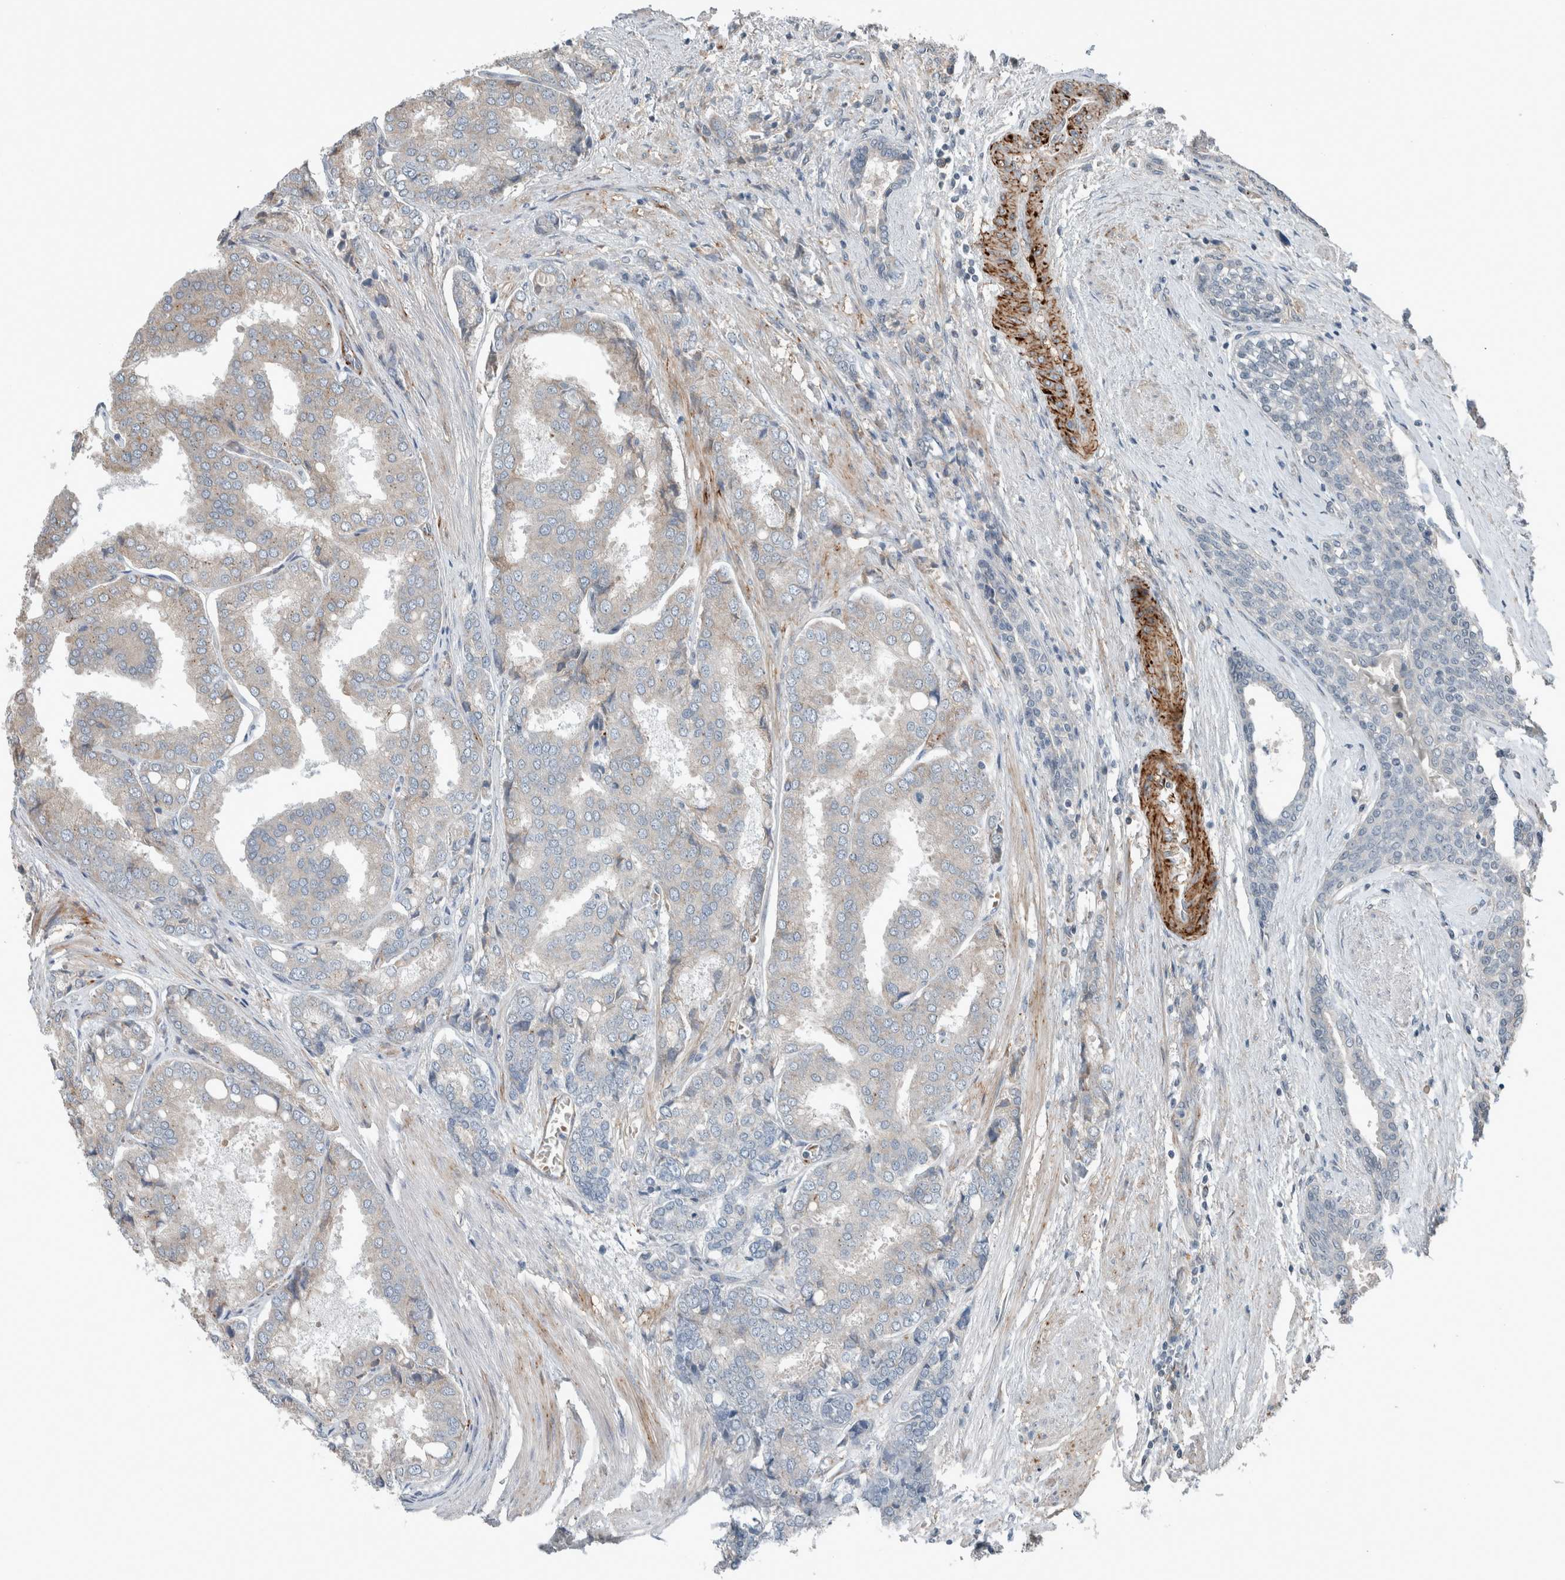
{"staining": {"intensity": "weak", "quantity": "<25%", "location": "cytoplasmic/membranous"}, "tissue": "prostate cancer", "cell_type": "Tumor cells", "image_type": "cancer", "snomed": [{"axis": "morphology", "description": "Adenocarcinoma, High grade"}, {"axis": "topography", "description": "Prostate"}], "caption": "There is no significant expression in tumor cells of prostate cancer (adenocarcinoma (high-grade)).", "gene": "JADE2", "patient": {"sex": "male", "age": 50}}